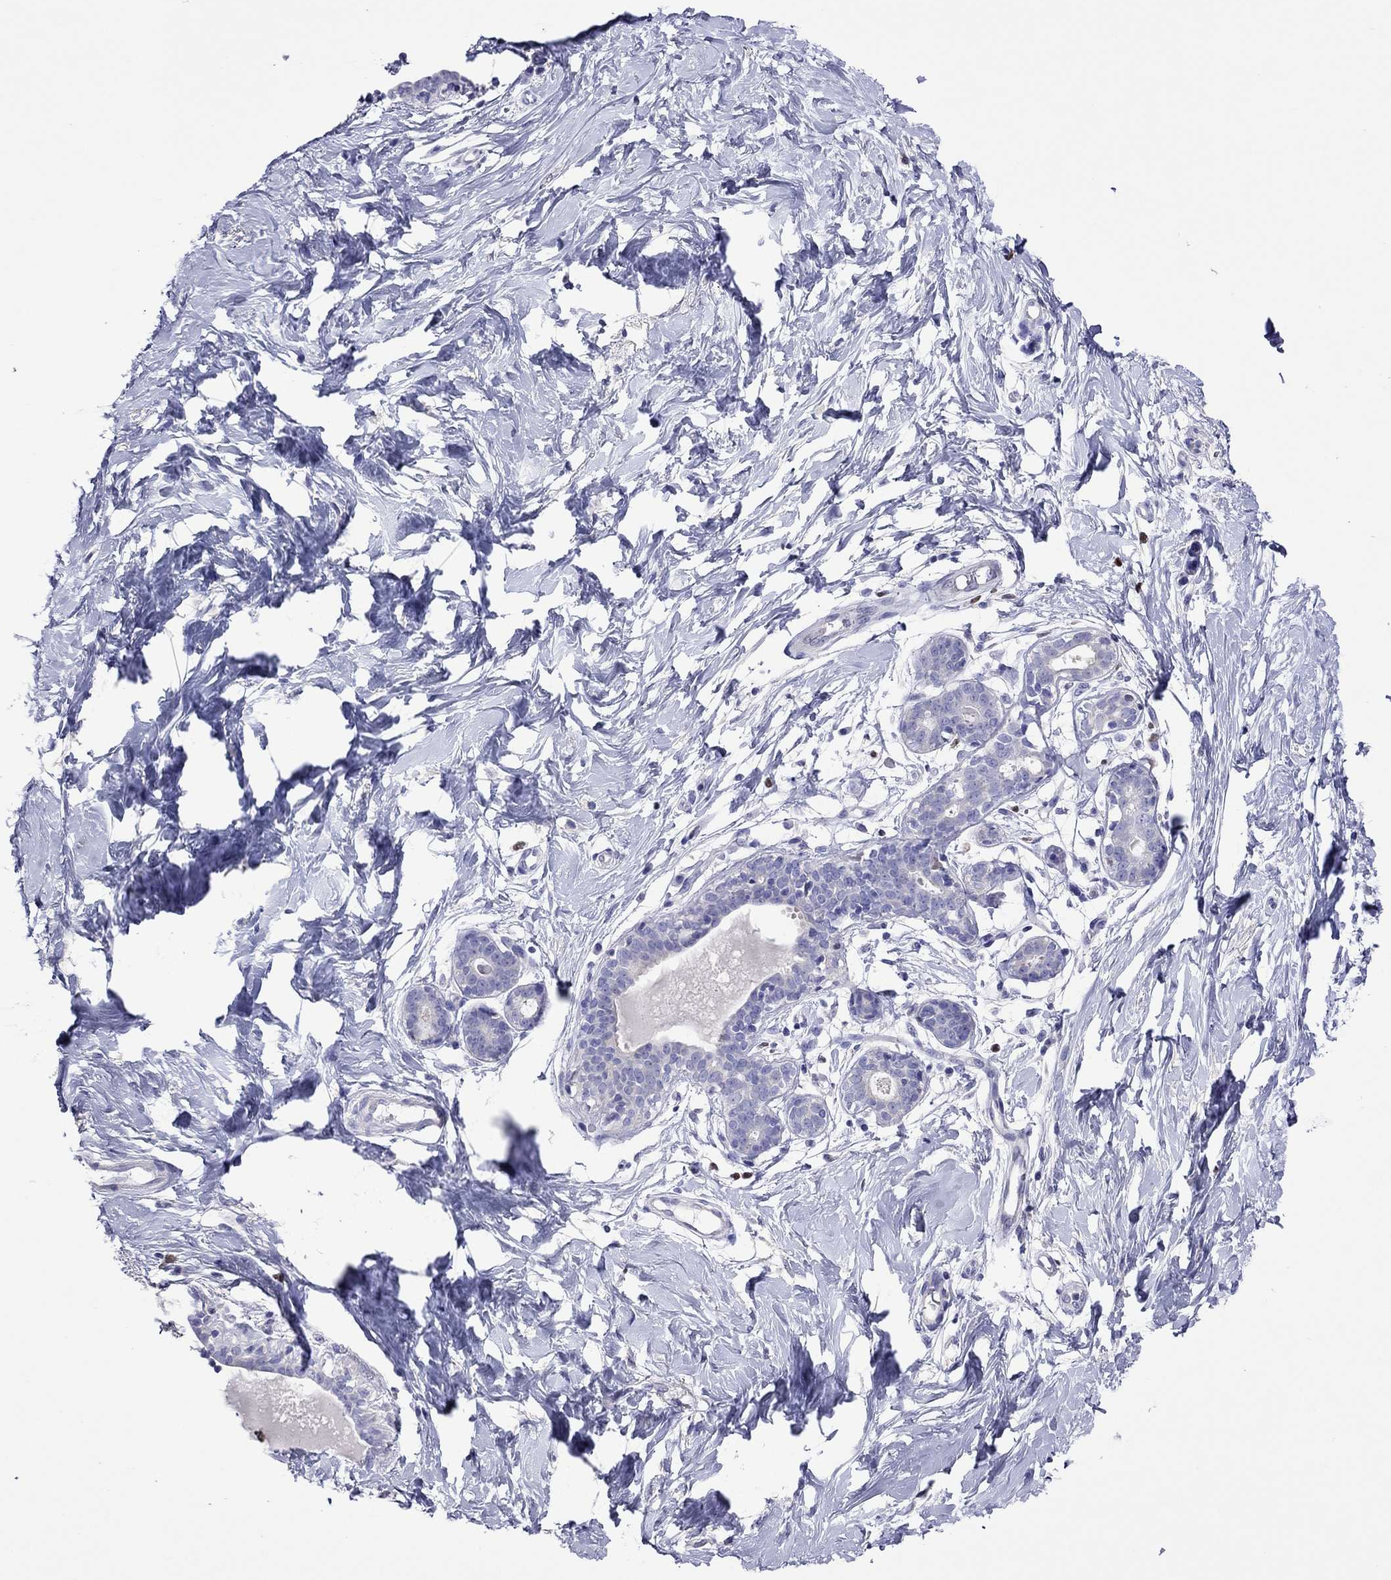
{"staining": {"intensity": "negative", "quantity": "none", "location": "none"}, "tissue": "breast", "cell_type": "Adipocytes", "image_type": "normal", "snomed": [{"axis": "morphology", "description": "Normal tissue, NOS"}, {"axis": "topography", "description": "Breast"}], "caption": "Adipocytes show no significant protein expression in benign breast. (DAB immunohistochemistry (IHC), high magnification).", "gene": "MPZ", "patient": {"sex": "female", "age": 37}}